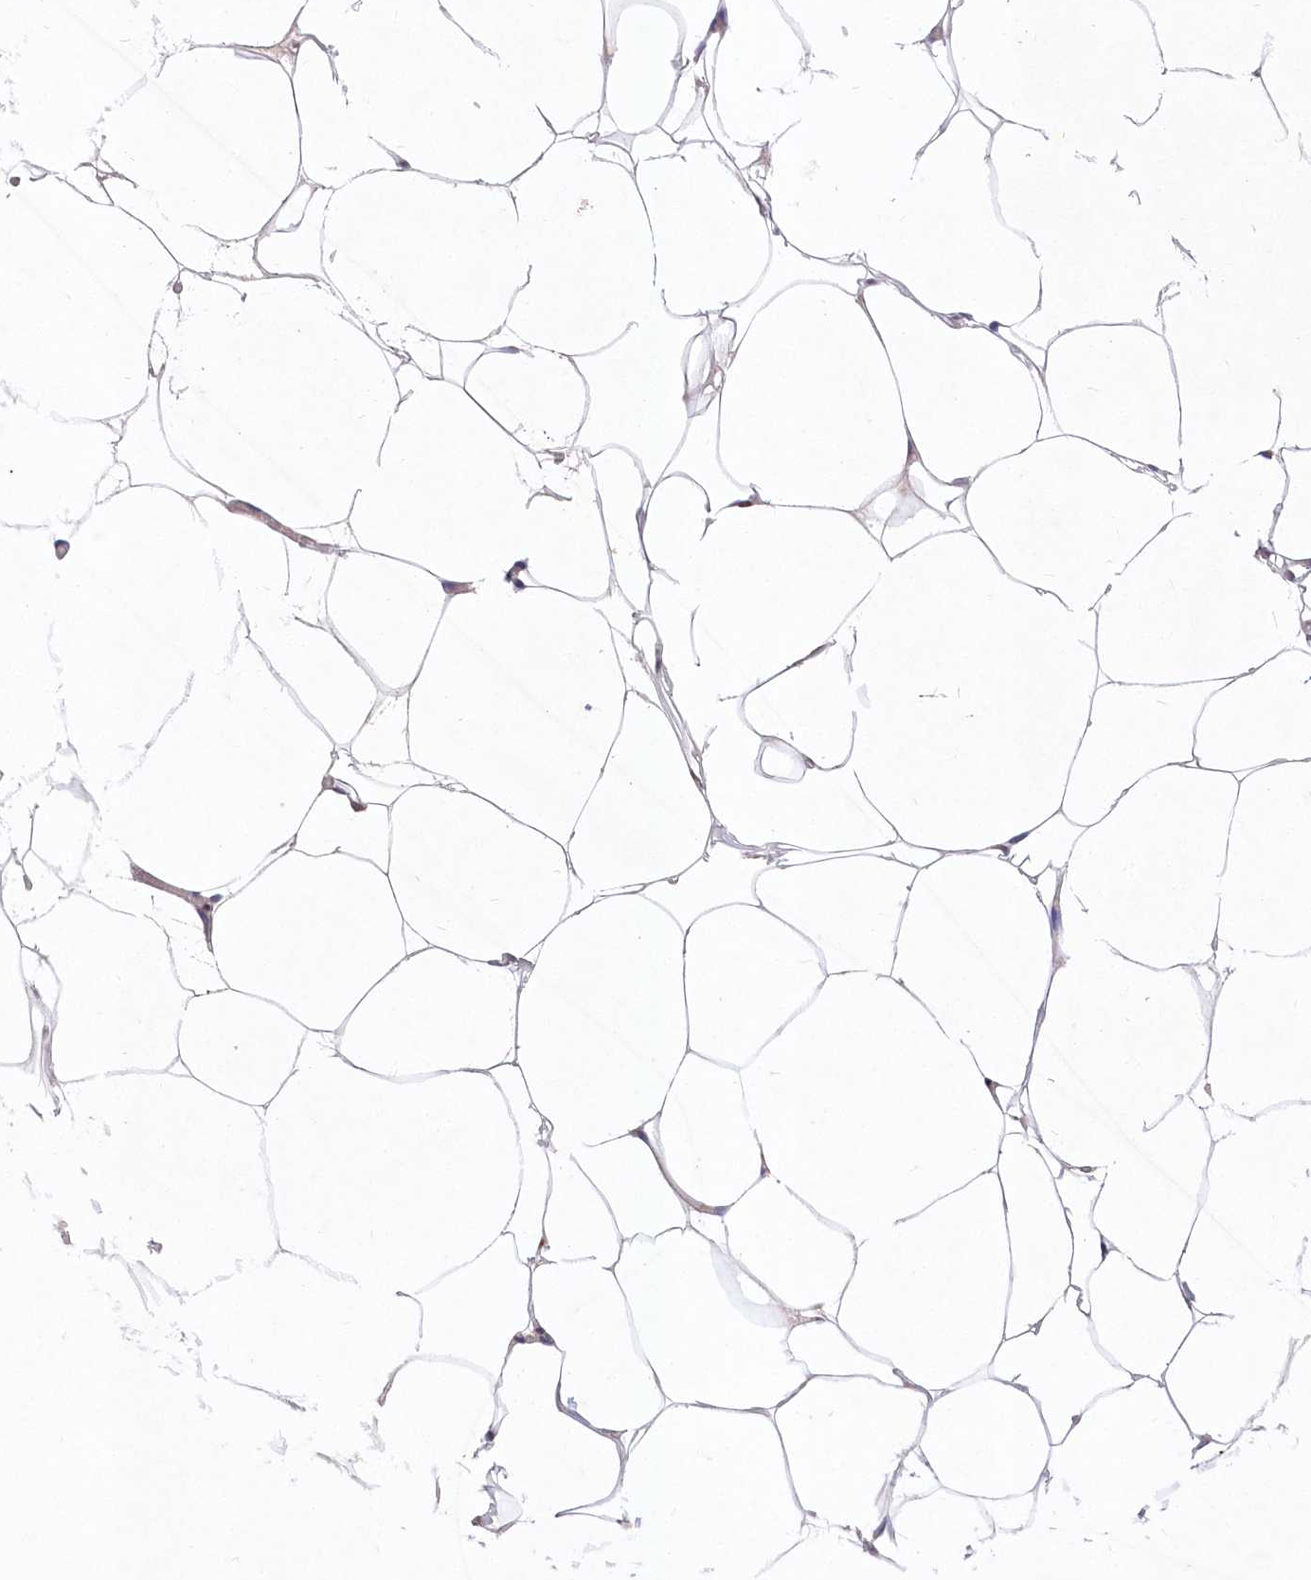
{"staining": {"intensity": "negative", "quantity": "none", "location": "none"}, "tissue": "adipose tissue", "cell_type": "Adipocytes", "image_type": "normal", "snomed": [{"axis": "morphology", "description": "Normal tissue, NOS"}, {"axis": "morphology", "description": "Fibrosis, NOS"}, {"axis": "topography", "description": "Breast"}, {"axis": "topography", "description": "Adipose tissue"}], "caption": "Protein analysis of unremarkable adipose tissue demonstrates no significant staining in adipocytes.", "gene": "LDB1", "patient": {"sex": "female", "age": 39}}